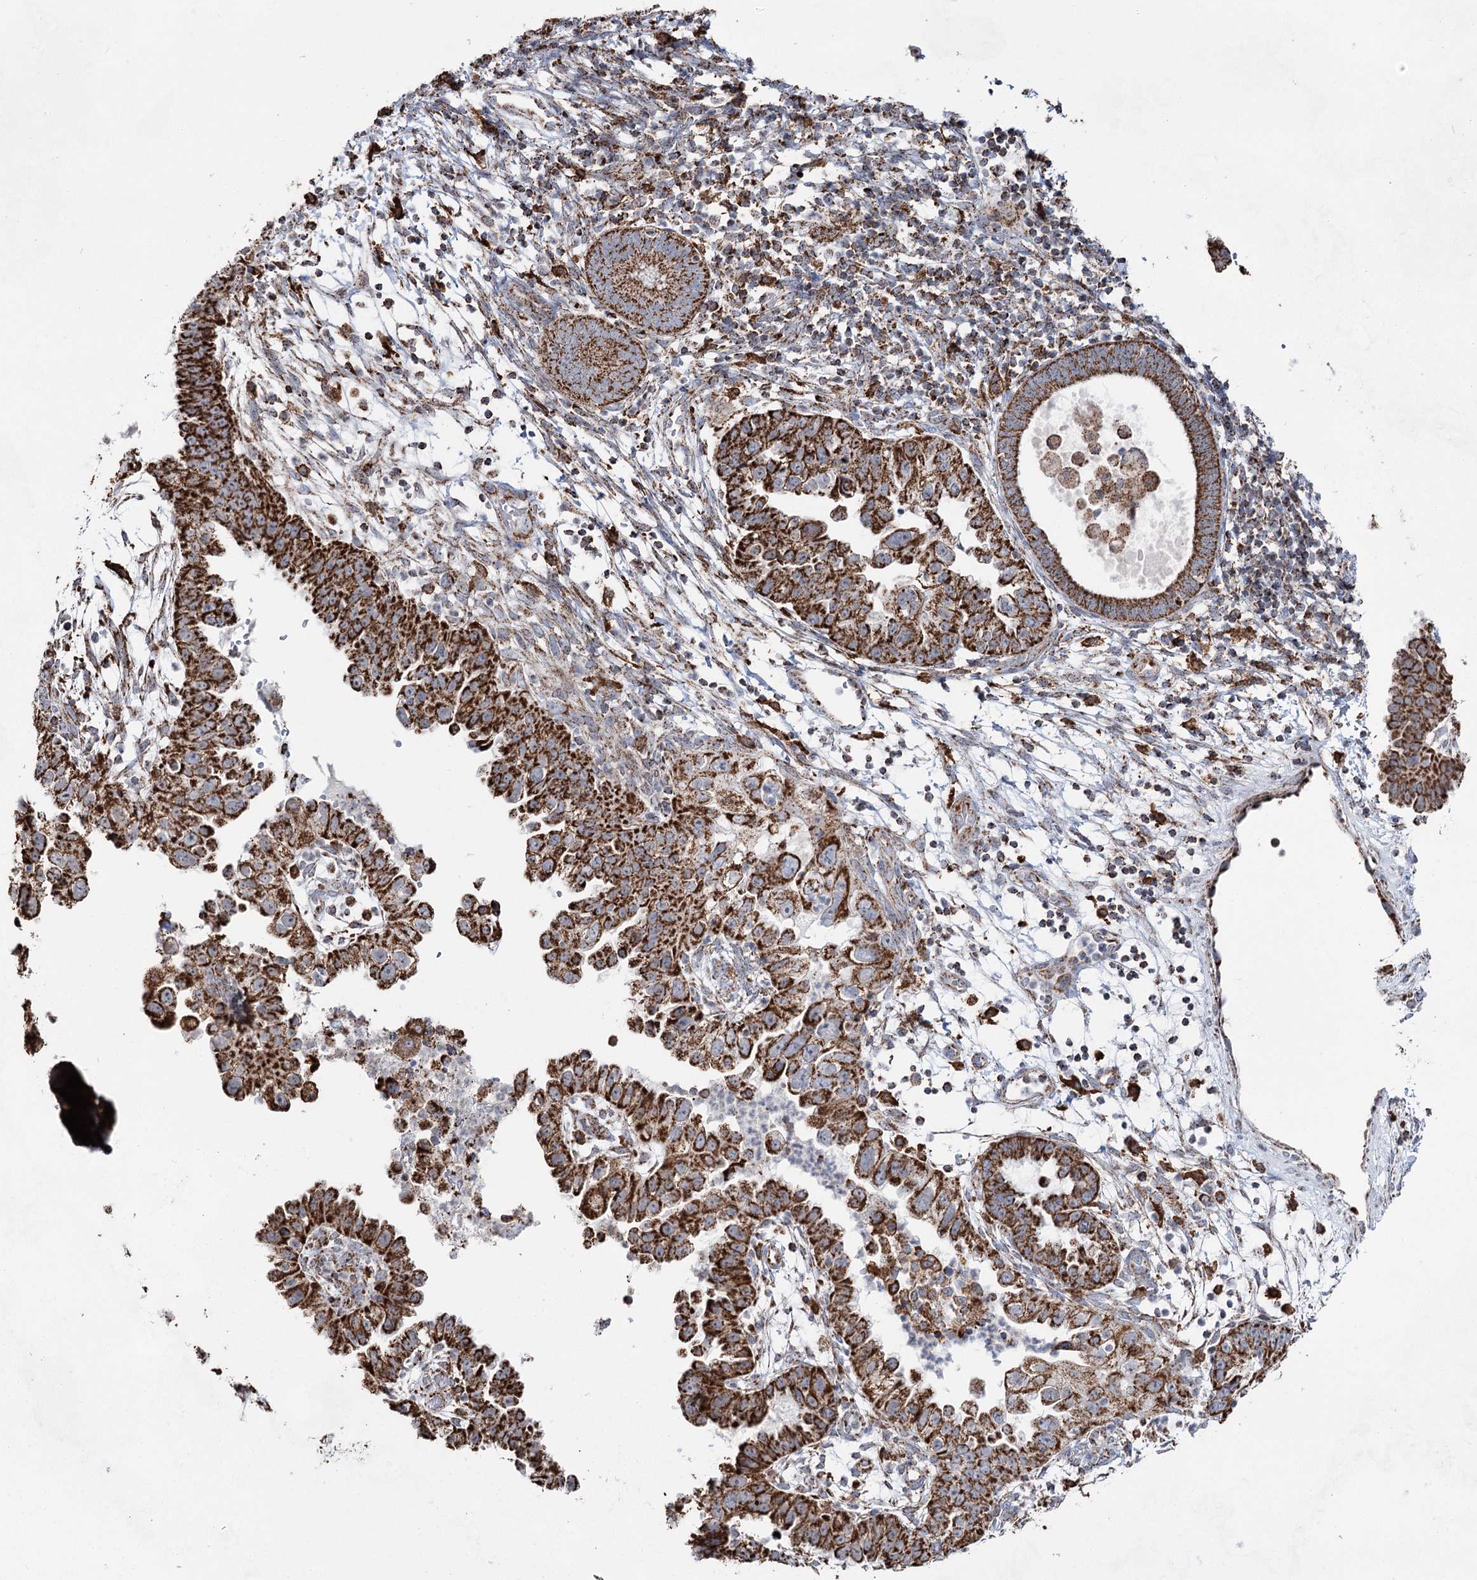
{"staining": {"intensity": "strong", "quantity": ">75%", "location": "cytoplasmic/membranous"}, "tissue": "endometrial cancer", "cell_type": "Tumor cells", "image_type": "cancer", "snomed": [{"axis": "morphology", "description": "Adenocarcinoma, NOS"}, {"axis": "topography", "description": "Endometrium"}], "caption": "Immunohistochemical staining of endometrial adenocarcinoma shows high levels of strong cytoplasmic/membranous staining in approximately >75% of tumor cells. The staining is performed using DAB brown chromogen to label protein expression. The nuclei are counter-stained blue using hematoxylin.", "gene": "CWF19L1", "patient": {"sex": "female", "age": 85}}